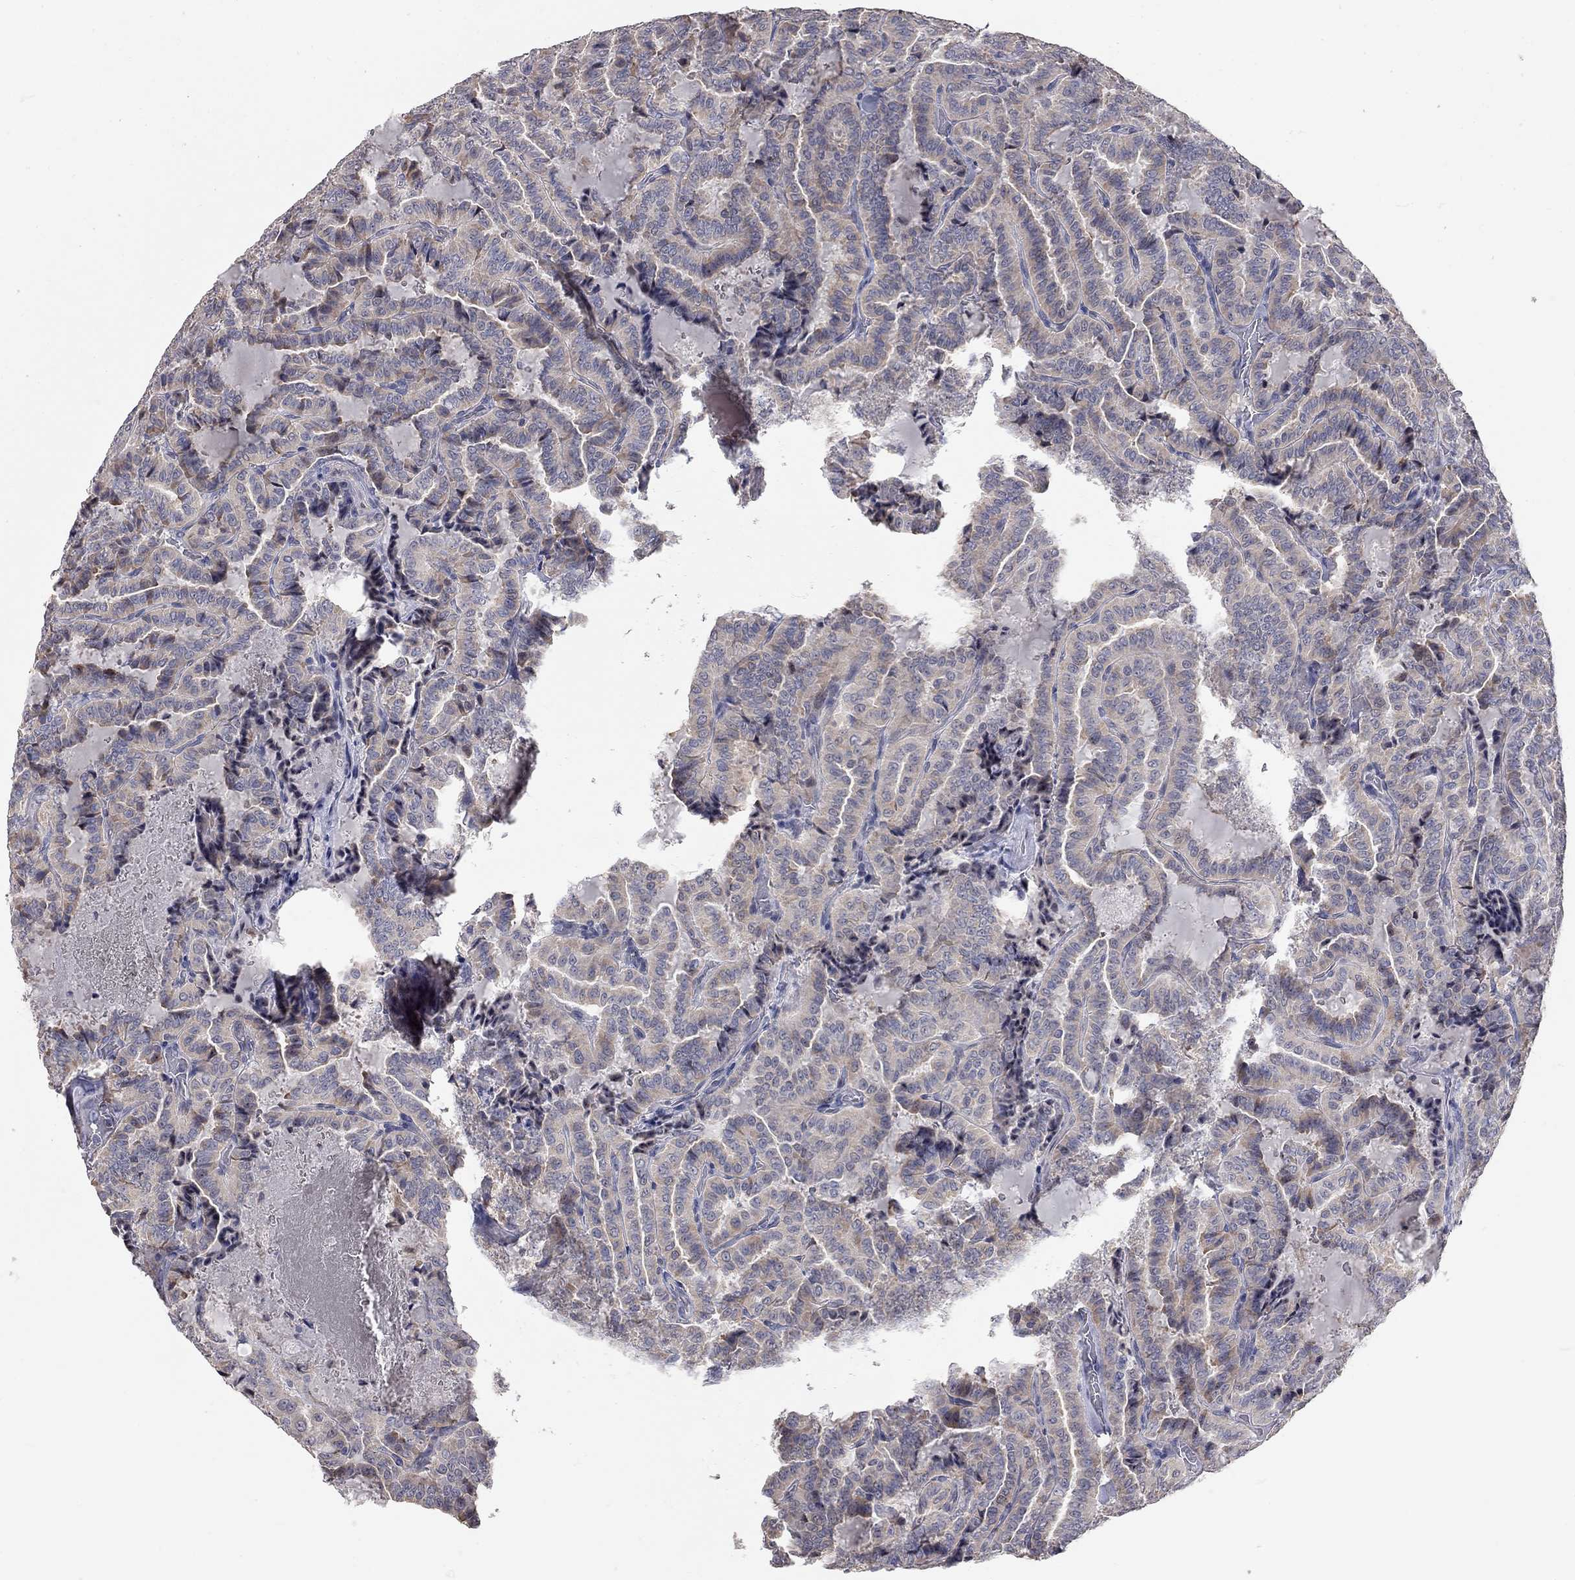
{"staining": {"intensity": "weak", "quantity": "25%-75%", "location": "cytoplasmic/membranous"}, "tissue": "thyroid cancer", "cell_type": "Tumor cells", "image_type": "cancer", "snomed": [{"axis": "morphology", "description": "Papillary adenocarcinoma, NOS"}, {"axis": "topography", "description": "Thyroid gland"}], "caption": "High-power microscopy captured an immunohistochemistry photomicrograph of thyroid cancer, revealing weak cytoplasmic/membranous staining in about 25%-75% of tumor cells.", "gene": "XAGE2", "patient": {"sex": "female", "age": 39}}